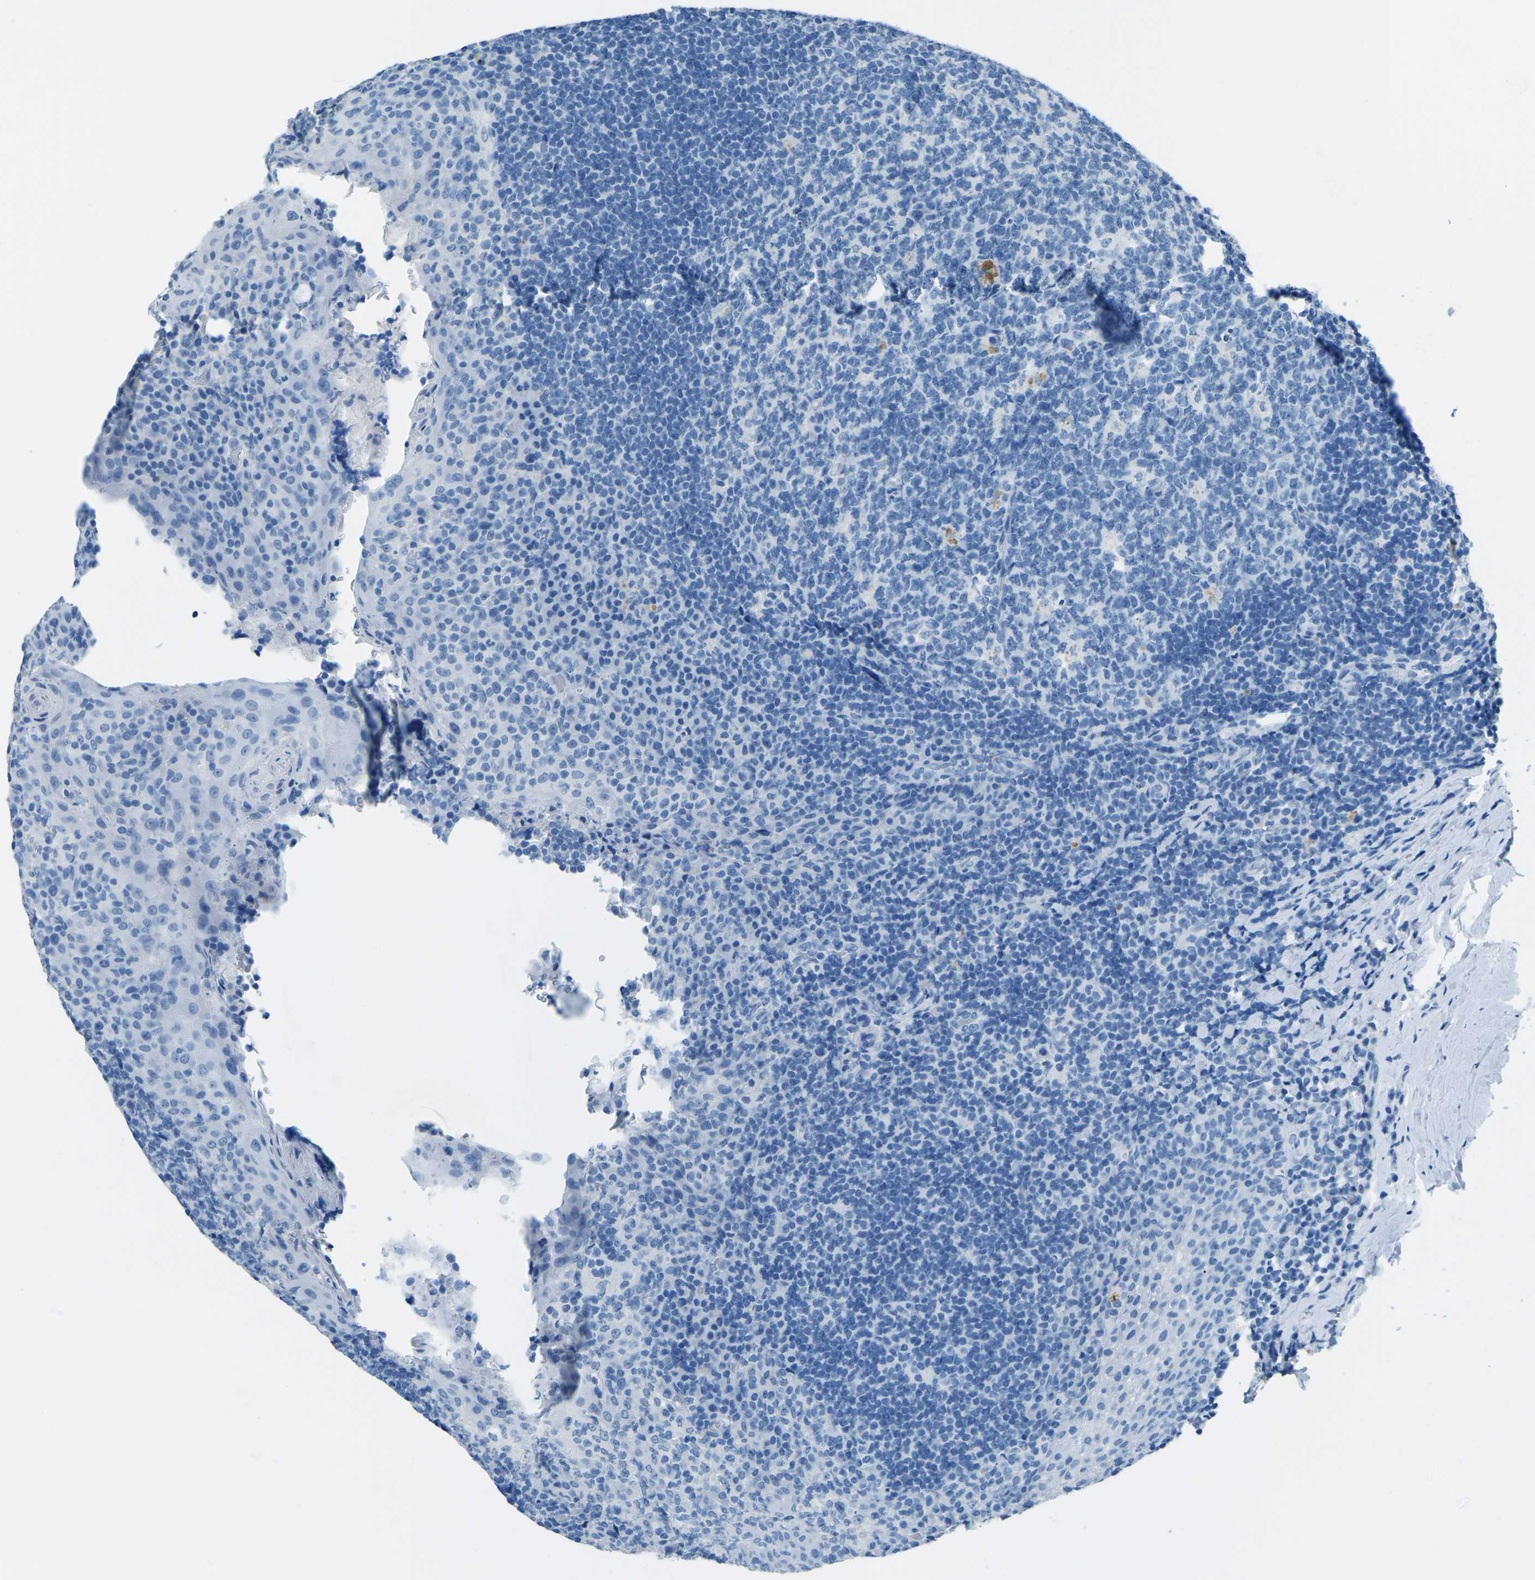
{"staining": {"intensity": "negative", "quantity": "none", "location": "none"}, "tissue": "tonsil", "cell_type": "Germinal center cells", "image_type": "normal", "snomed": [{"axis": "morphology", "description": "Normal tissue, NOS"}, {"axis": "topography", "description": "Tonsil"}], "caption": "Protein analysis of benign tonsil demonstrates no significant positivity in germinal center cells. (DAB (3,3'-diaminobenzidine) immunohistochemistry visualized using brightfield microscopy, high magnification).", "gene": "MYH8", "patient": {"sex": "male", "age": 17}}